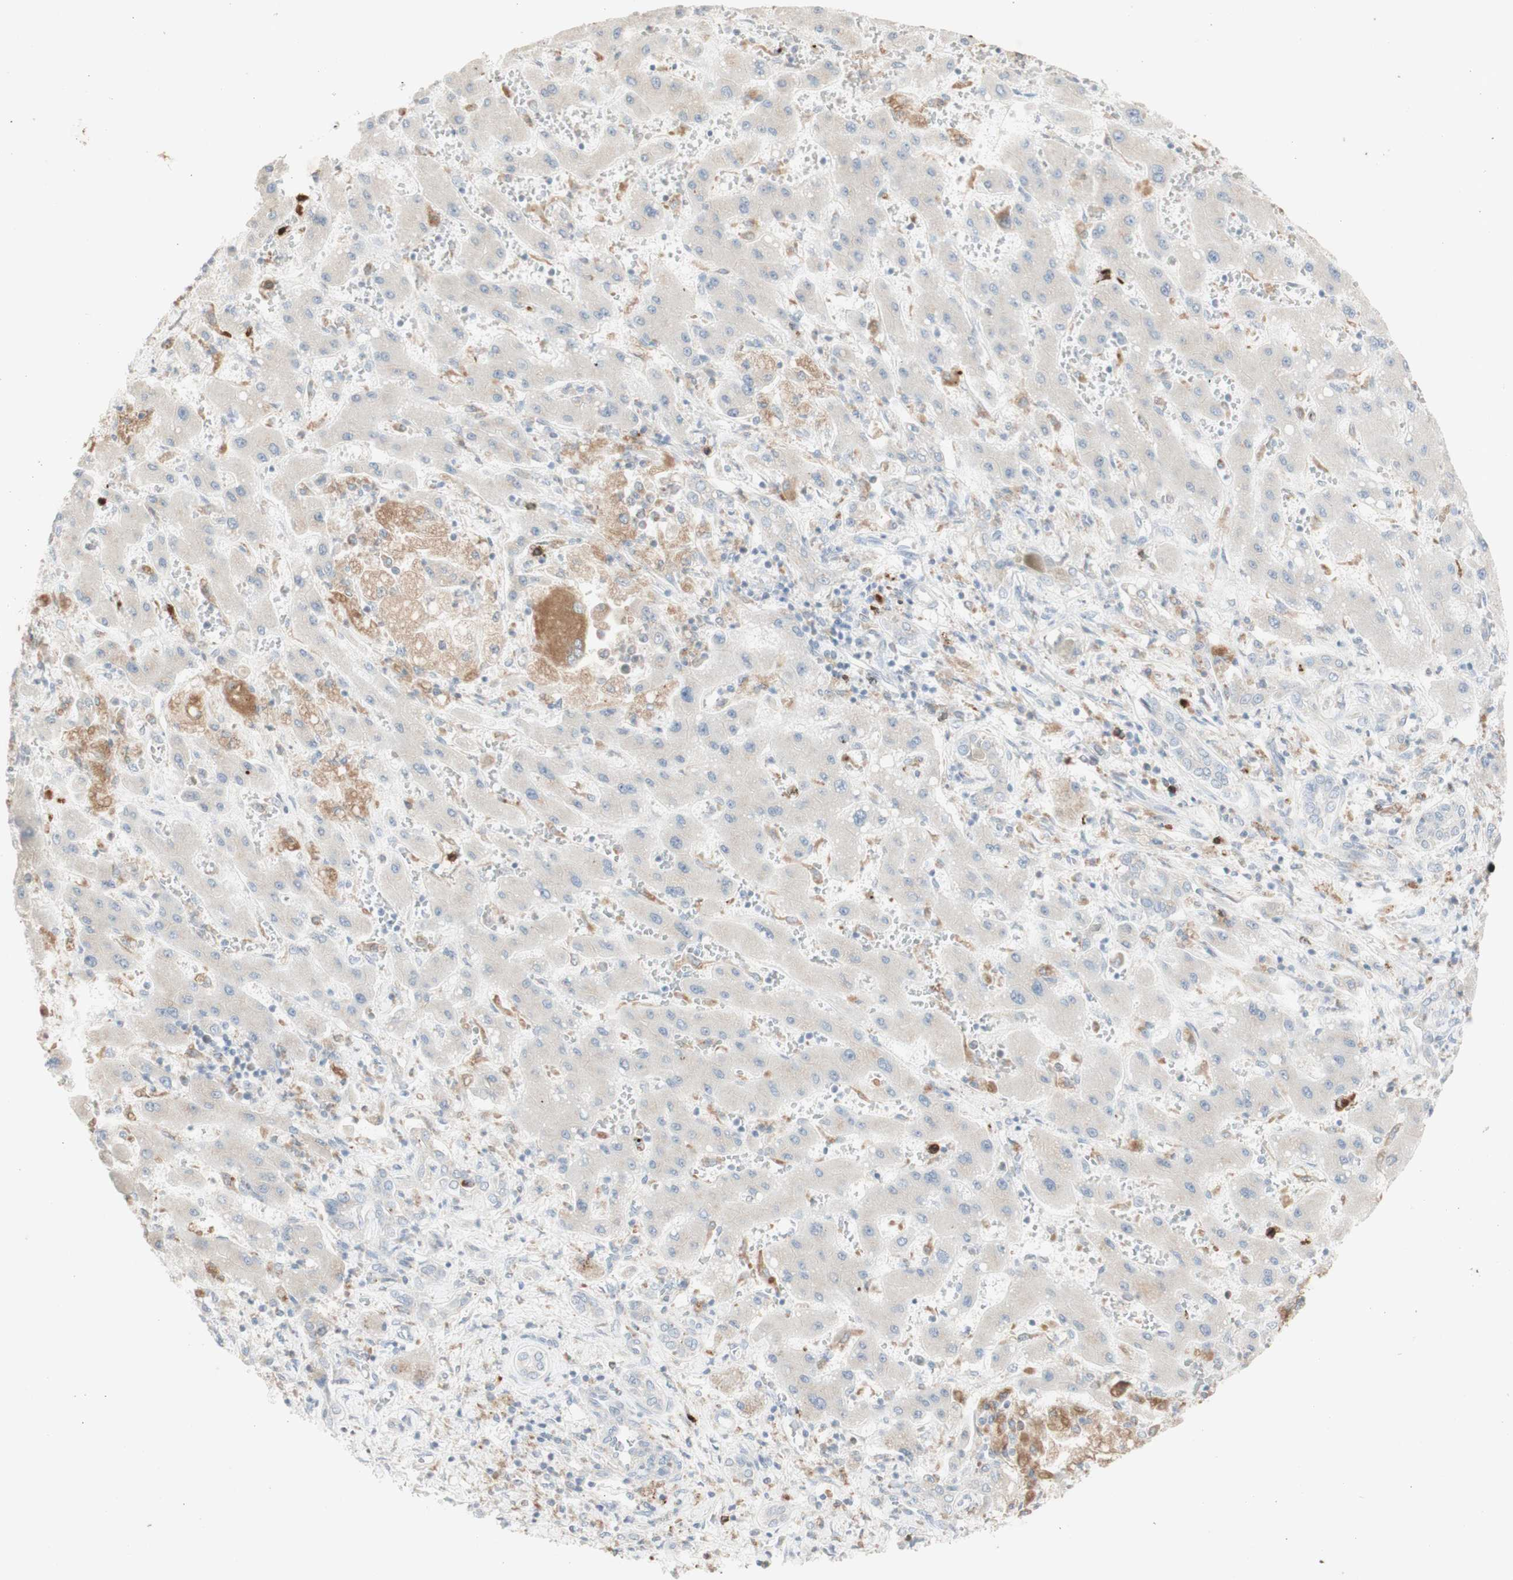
{"staining": {"intensity": "moderate", "quantity": "<25%", "location": "cytoplasmic/membranous"}, "tissue": "liver cancer", "cell_type": "Tumor cells", "image_type": "cancer", "snomed": [{"axis": "morphology", "description": "Cholangiocarcinoma"}, {"axis": "topography", "description": "Liver"}], "caption": "Tumor cells exhibit low levels of moderate cytoplasmic/membranous staining in approximately <25% of cells in human liver cancer.", "gene": "ATP6V1B1", "patient": {"sex": "male", "age": 50}}